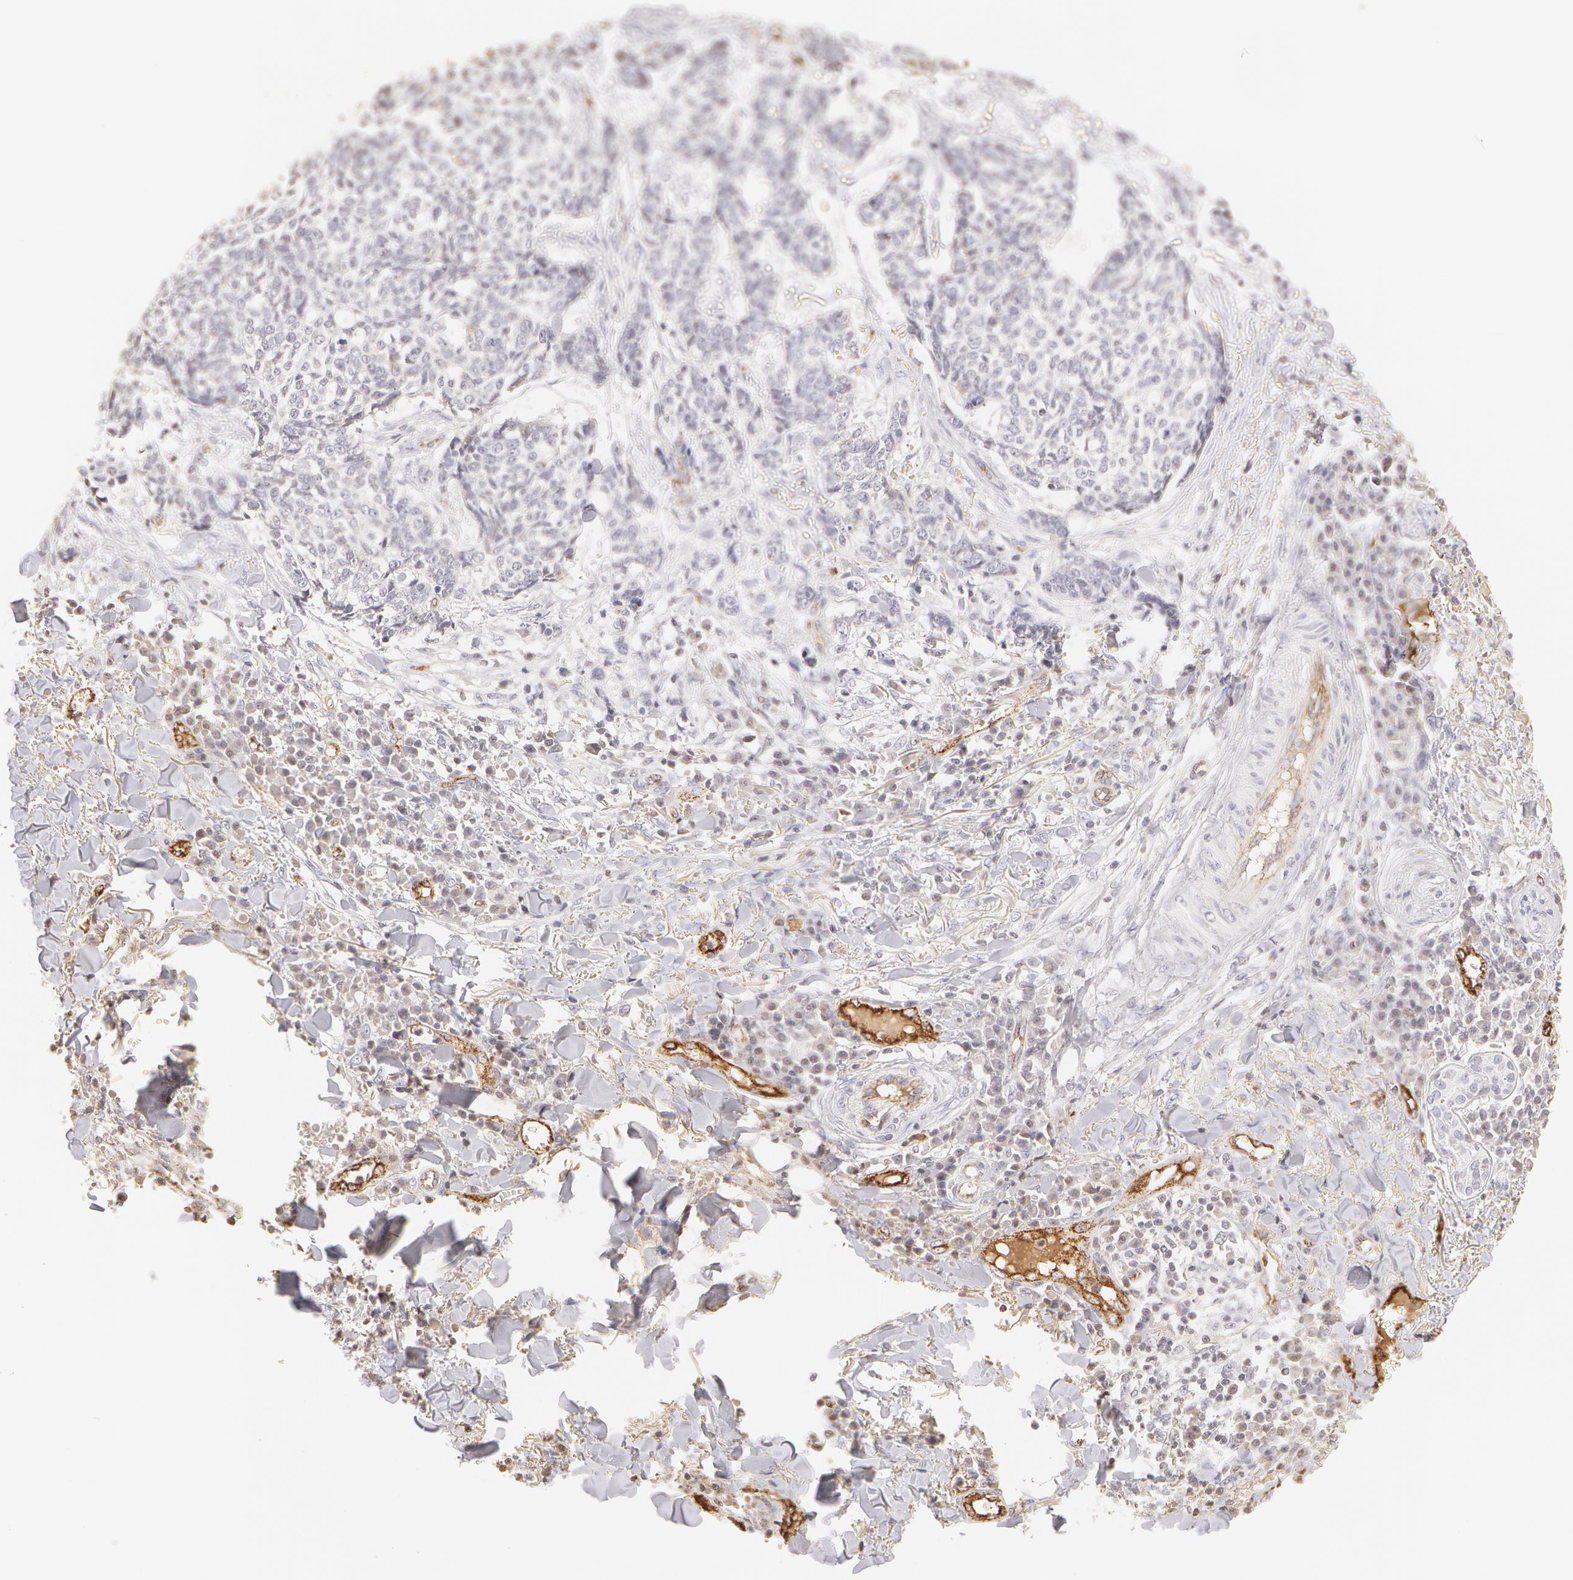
{"staining": {"intensity": "negative", "quantity": "none", "location": "none"}, "tissue": "skin cancer", "cell_type": "Tumor cells", "image_type": "cancer", "snomed": [{"axis": "morphology", "description": "Basal cell carcinoma"}, {"axis": "topography", "description": "Skin"}], "caption": "Tumor cells show no significant expression in skin basal cell carcinoma.", "gene": "VWF", "patient": {"sex": "female", "age": 89}}